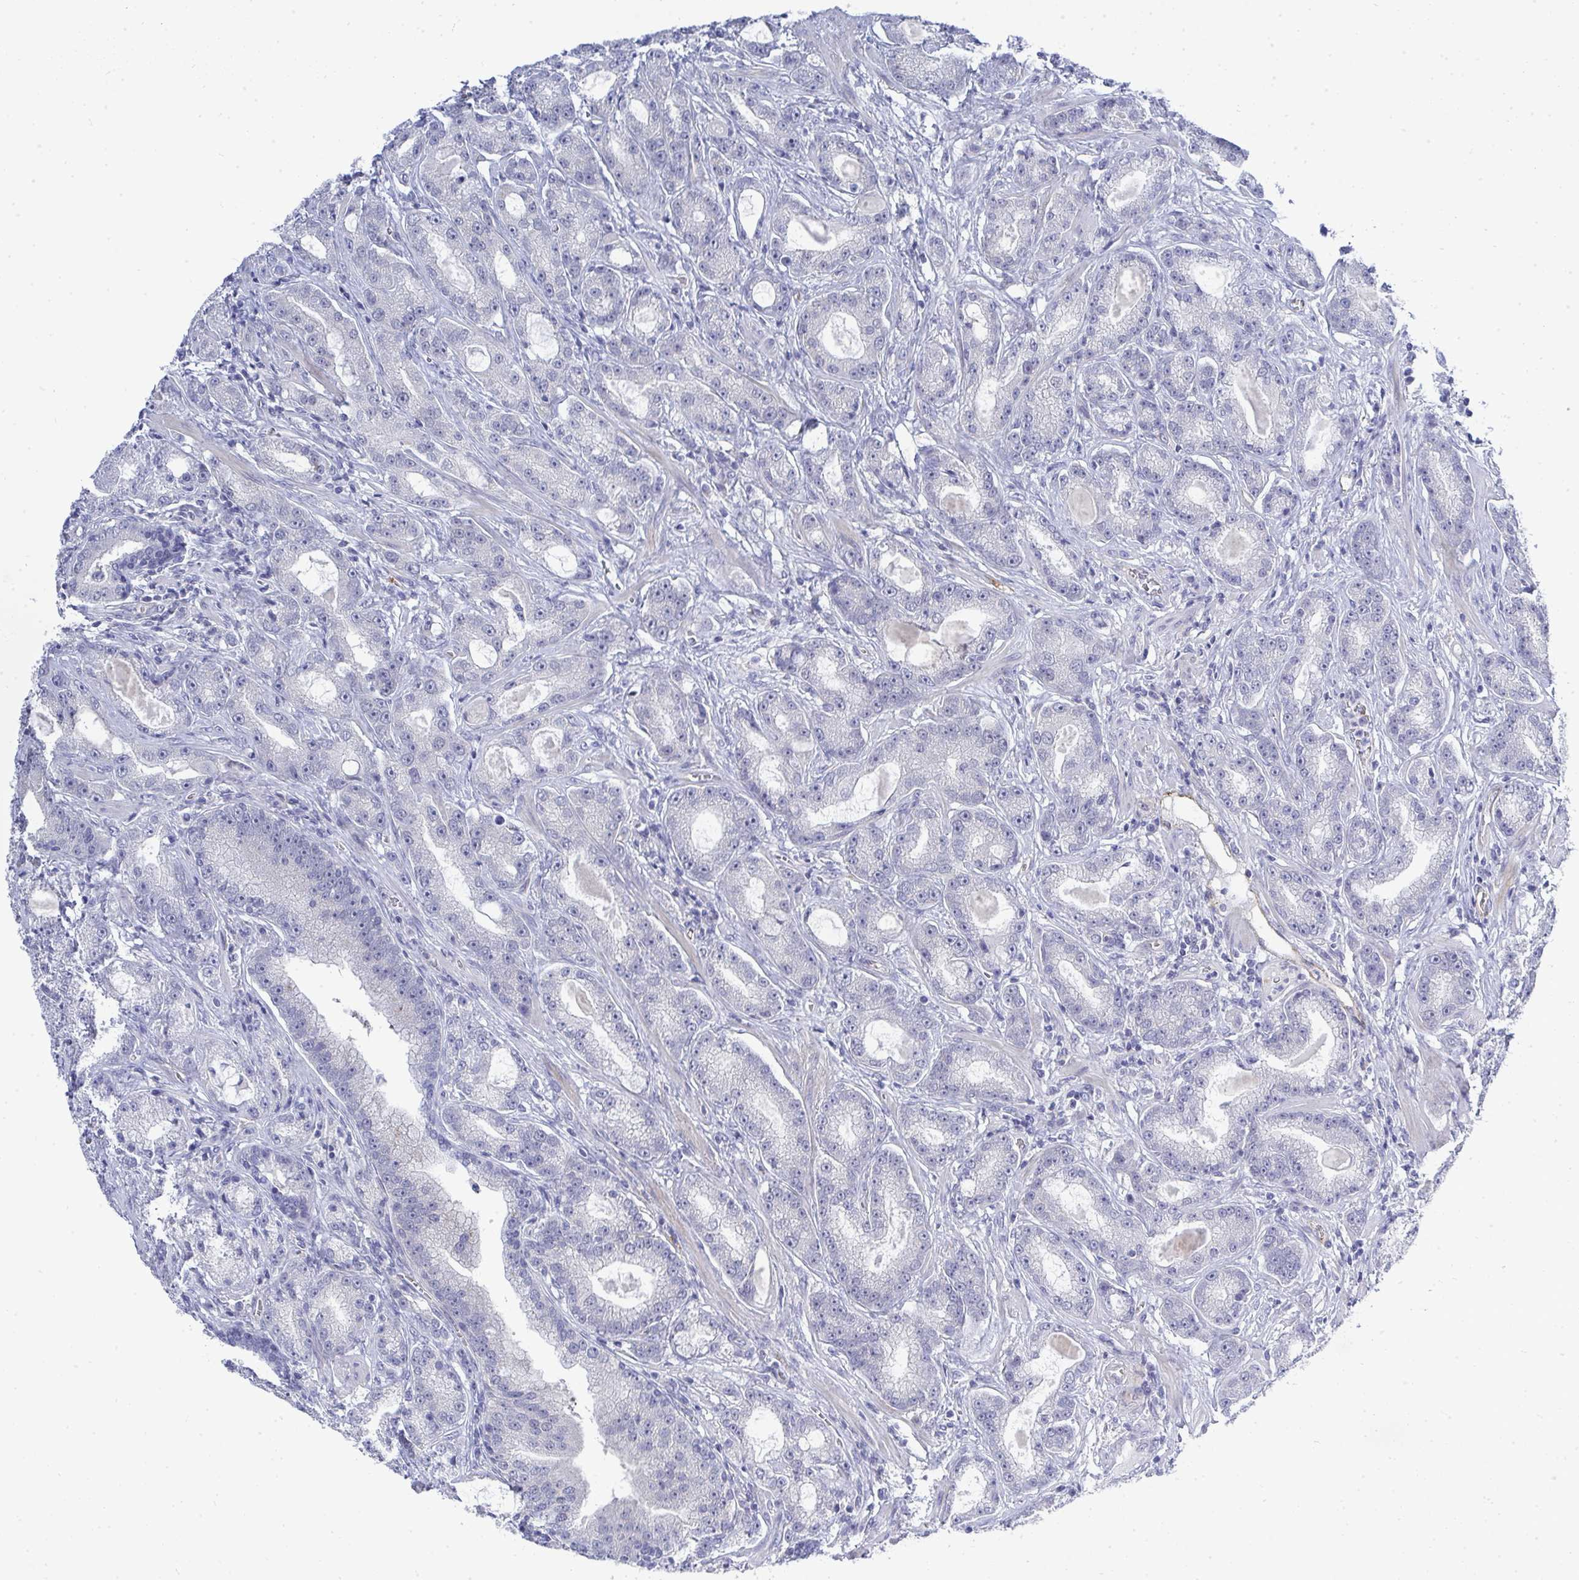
{"staining": {"intensity": "negative", "quantity": "none", "location": "none"}, "tissue": "prostate cancer", "cell_type": "Tumor cells", "image_type": "cancer", "snomed": [{"axis": "morphology", "description": "Adenocarcinoma, High grade"}, {"axis": "topography", "description": "Prostate"}], "caption": "An immunohistochemistry image of prostate cancer is shown. There is no staining in tumor cells of prostate cancer. (DAB immunohistochemistry visualized using brightfield microscopy, high magnification).", "gene": "TMEM82", "patient": {"sex": "male", "age": 65}}